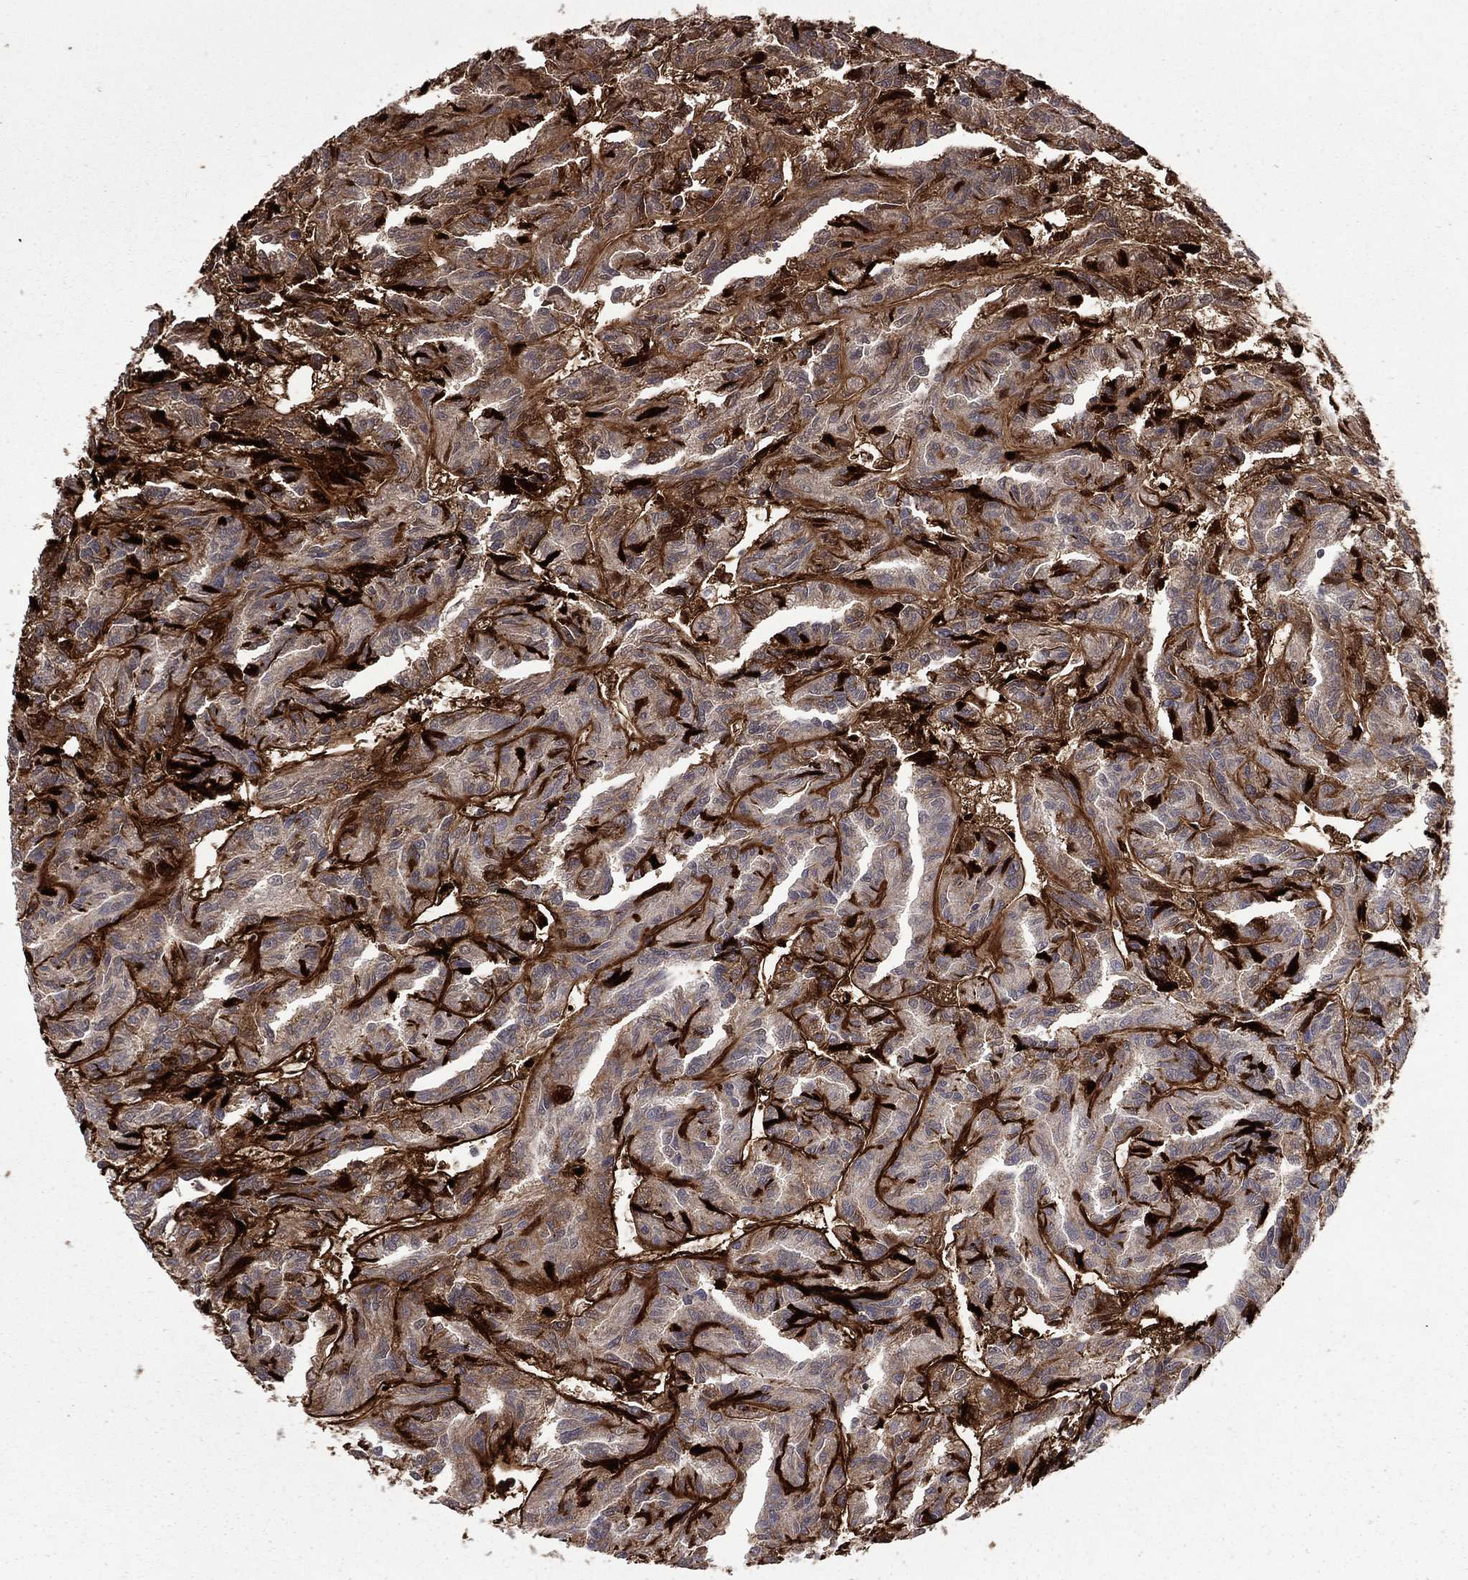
{"staining": {"intensity": "moderate", "quantity": "25%-75%", "location": "cytoplasmic/membranous"}, "tissue": "renal cancer", "cell_type": "Tumor cells", "image_type": "cancer", "snomed": [{"axis": "morphology", "description": "Adenocarcinoma, NOS"}, {"axis": "topography", "description": "Kidney"}], "caption": "Tumor cells exhibit medium levels of moderate cytoplasmic/membranous positivity in about 25%-75% of cells in renal cancer. Using DAB (3,3'-diaminobenzidine) (brown) and hematoxylin (blue) stains, captured at high magnification using brightfield microscopy.", "gene": "COL18A1", "patient": {"sex": "male", "age": 79}}